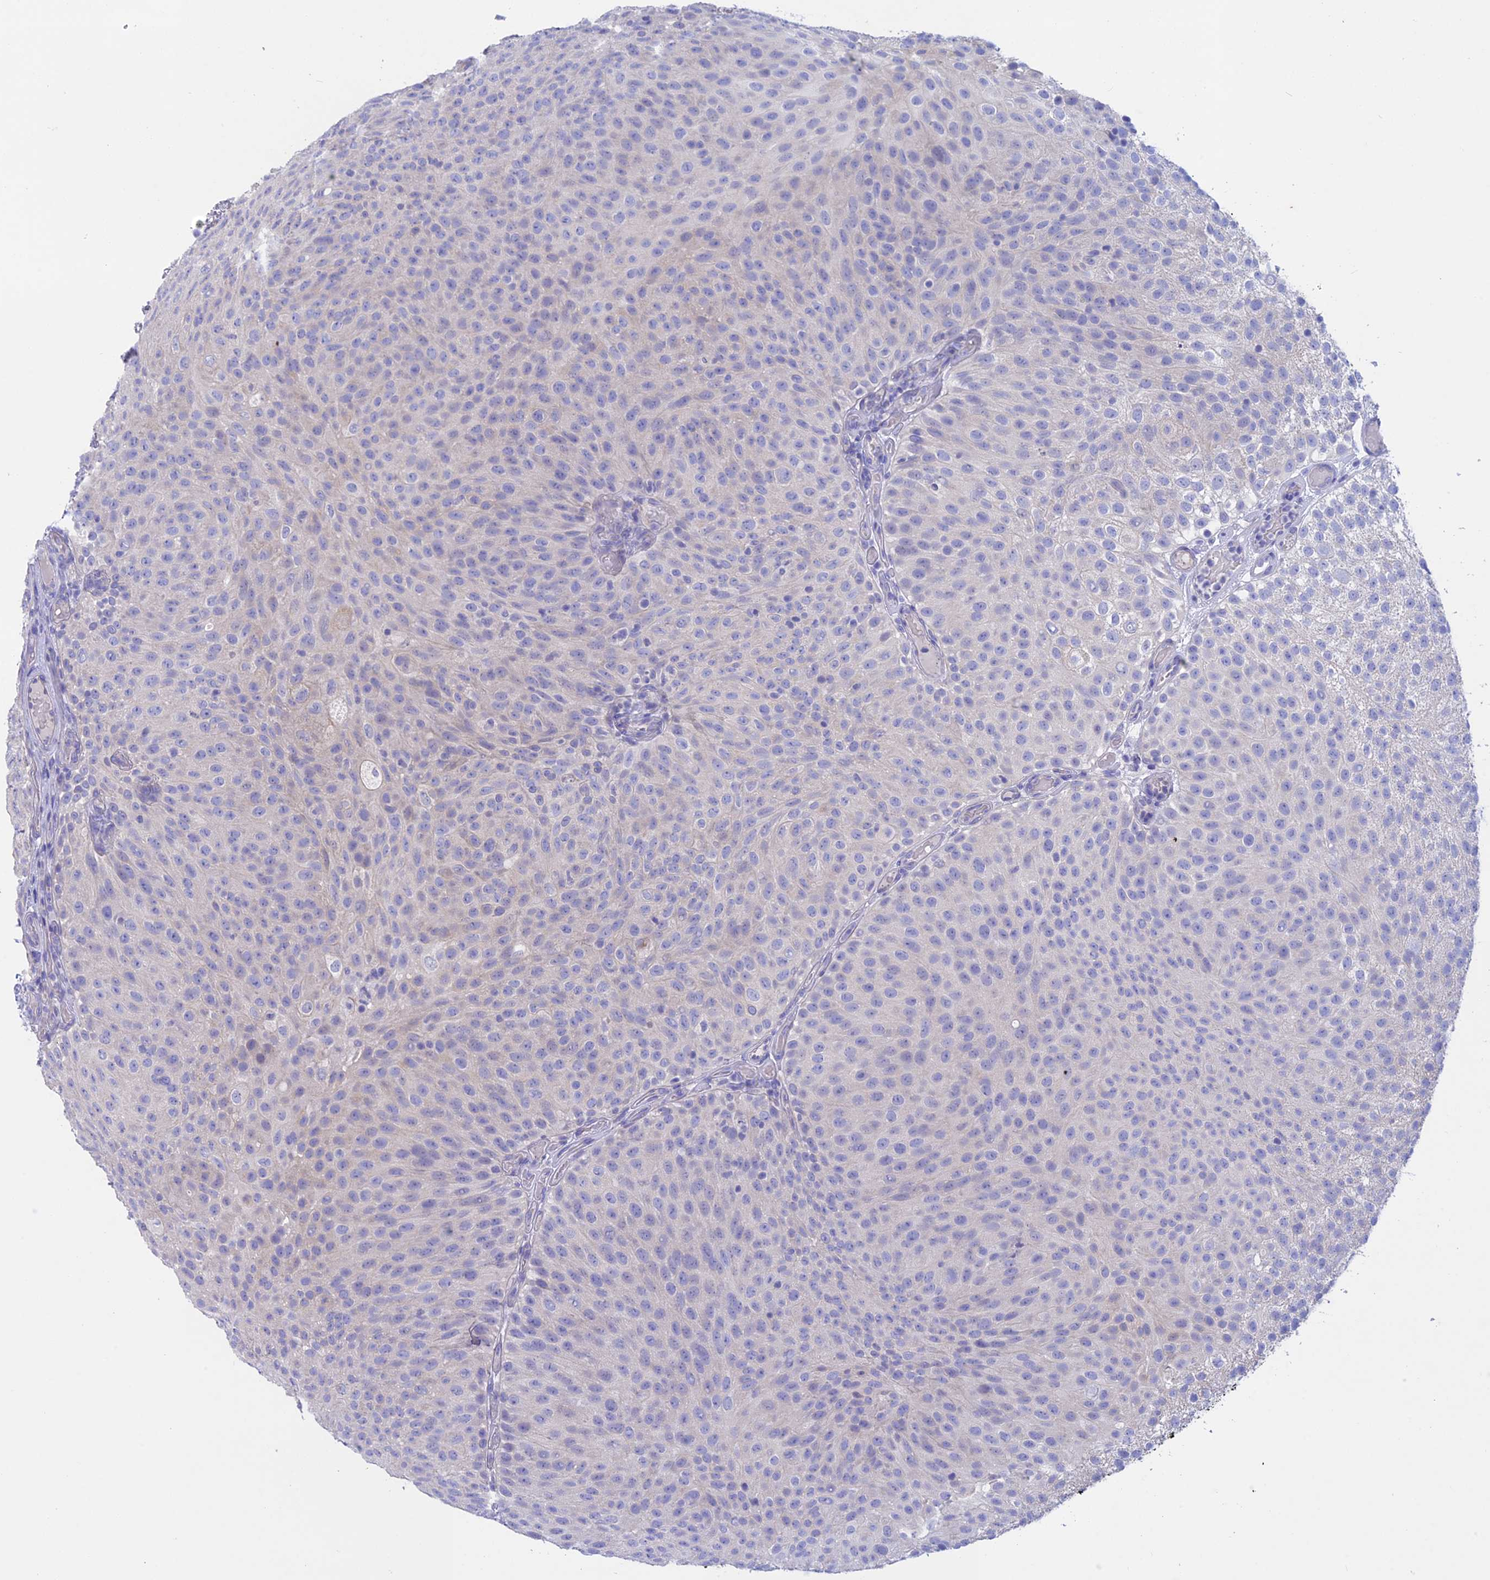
{"staining": {"intensity": "negative", "quantity": "none", "location": "none"}, "tissue": "urothelial cancer", "cell_type": "Tumor cells", "image_type": "cancer", "snomed": [{"axis": "morphology", "description": "Urothelial carcinoma, Low grade"}, {"axis": "topography", "description": "Urinary bladder"}], "caption": "DAB (3,3'-diaminobenzidine) immunohistochemical staining of human low-grade urothelial carcinoma demonstrates no significant positivity in tumor cells.", "gene": "BTBD19", "patient": {"sex": "male", "age": 78}}